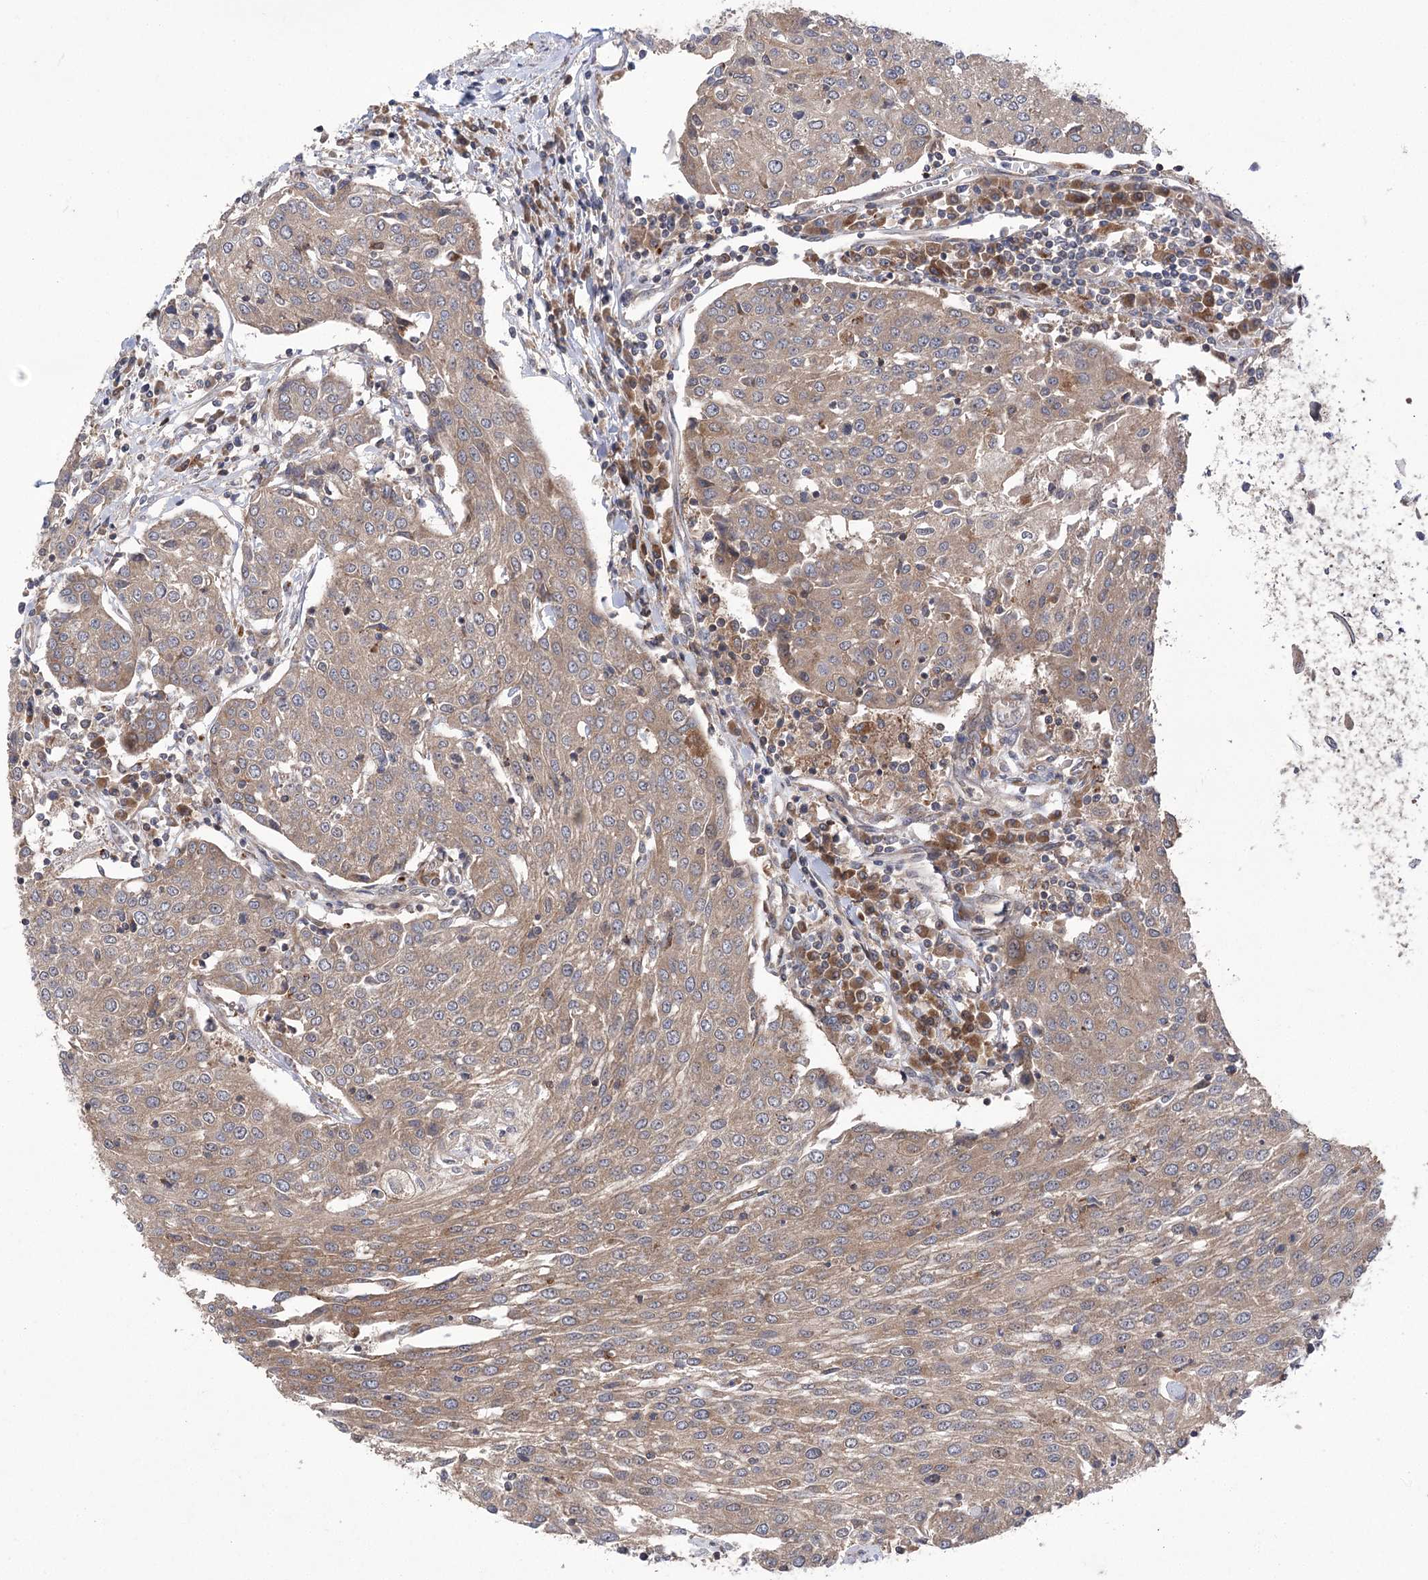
{"staining": {"intensity": "weak", "quantity": ">75%", "location": "cytoplasmic/membranous"}, "tissue": "urothelial cancer", "cell_type": "Tumor cells", "image_type": "cancer", "snomed": [{"axis": "morphology", "description": "Urothelial carcinoma, High grade"}, {"axis": "topography", "description": "Urinary bladder"}], "caption": "High-grade urothelial carcinoma tissue reveals weak cytoplasmic/membranous expression in about >75% of tumor cells", "gene": "VPS37B", "patient": {"sex": "female", "age": 85}}